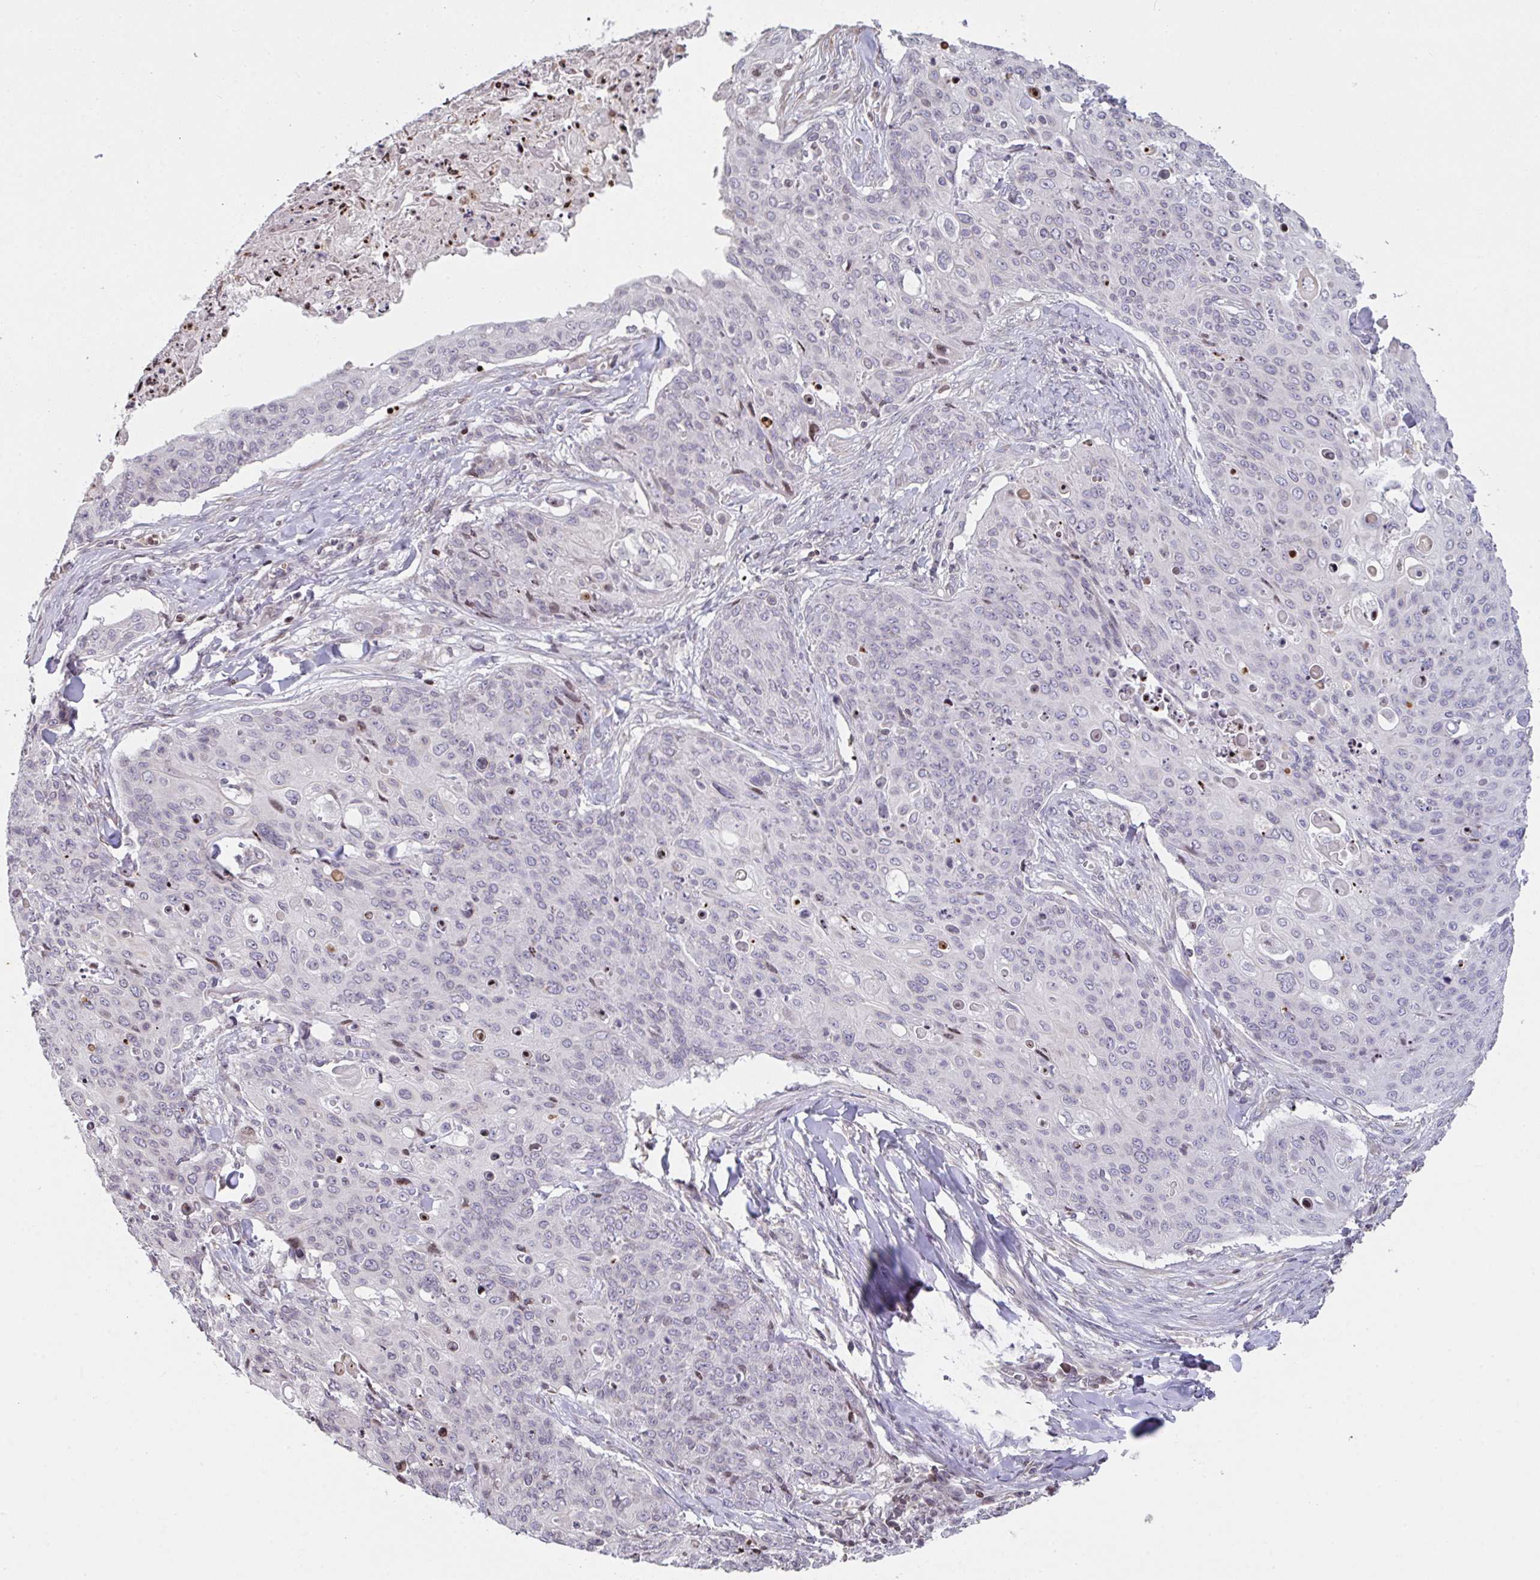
{"staining": {"intensity": "weak", "quantity": "<25%", "location": "nuclear"}, "tissue": "skin cancer", "cell_type": "Tumor cells", "image_type": "cancer", "snomed": [{"axis": "morphology", "description": "Squamous cell carcinoma, NOS"}, {"axis": "topography", "description": "Skin"}, {"axis": "topography", "description": "Vulva"}], "caption": "IHC image of neoplastic tissue: skin cancer stained with DAB exhibits no significant protein expression in tumor cells.", "gene": "PCDHB8", "patient": {"sex": "female", "age": 85}}